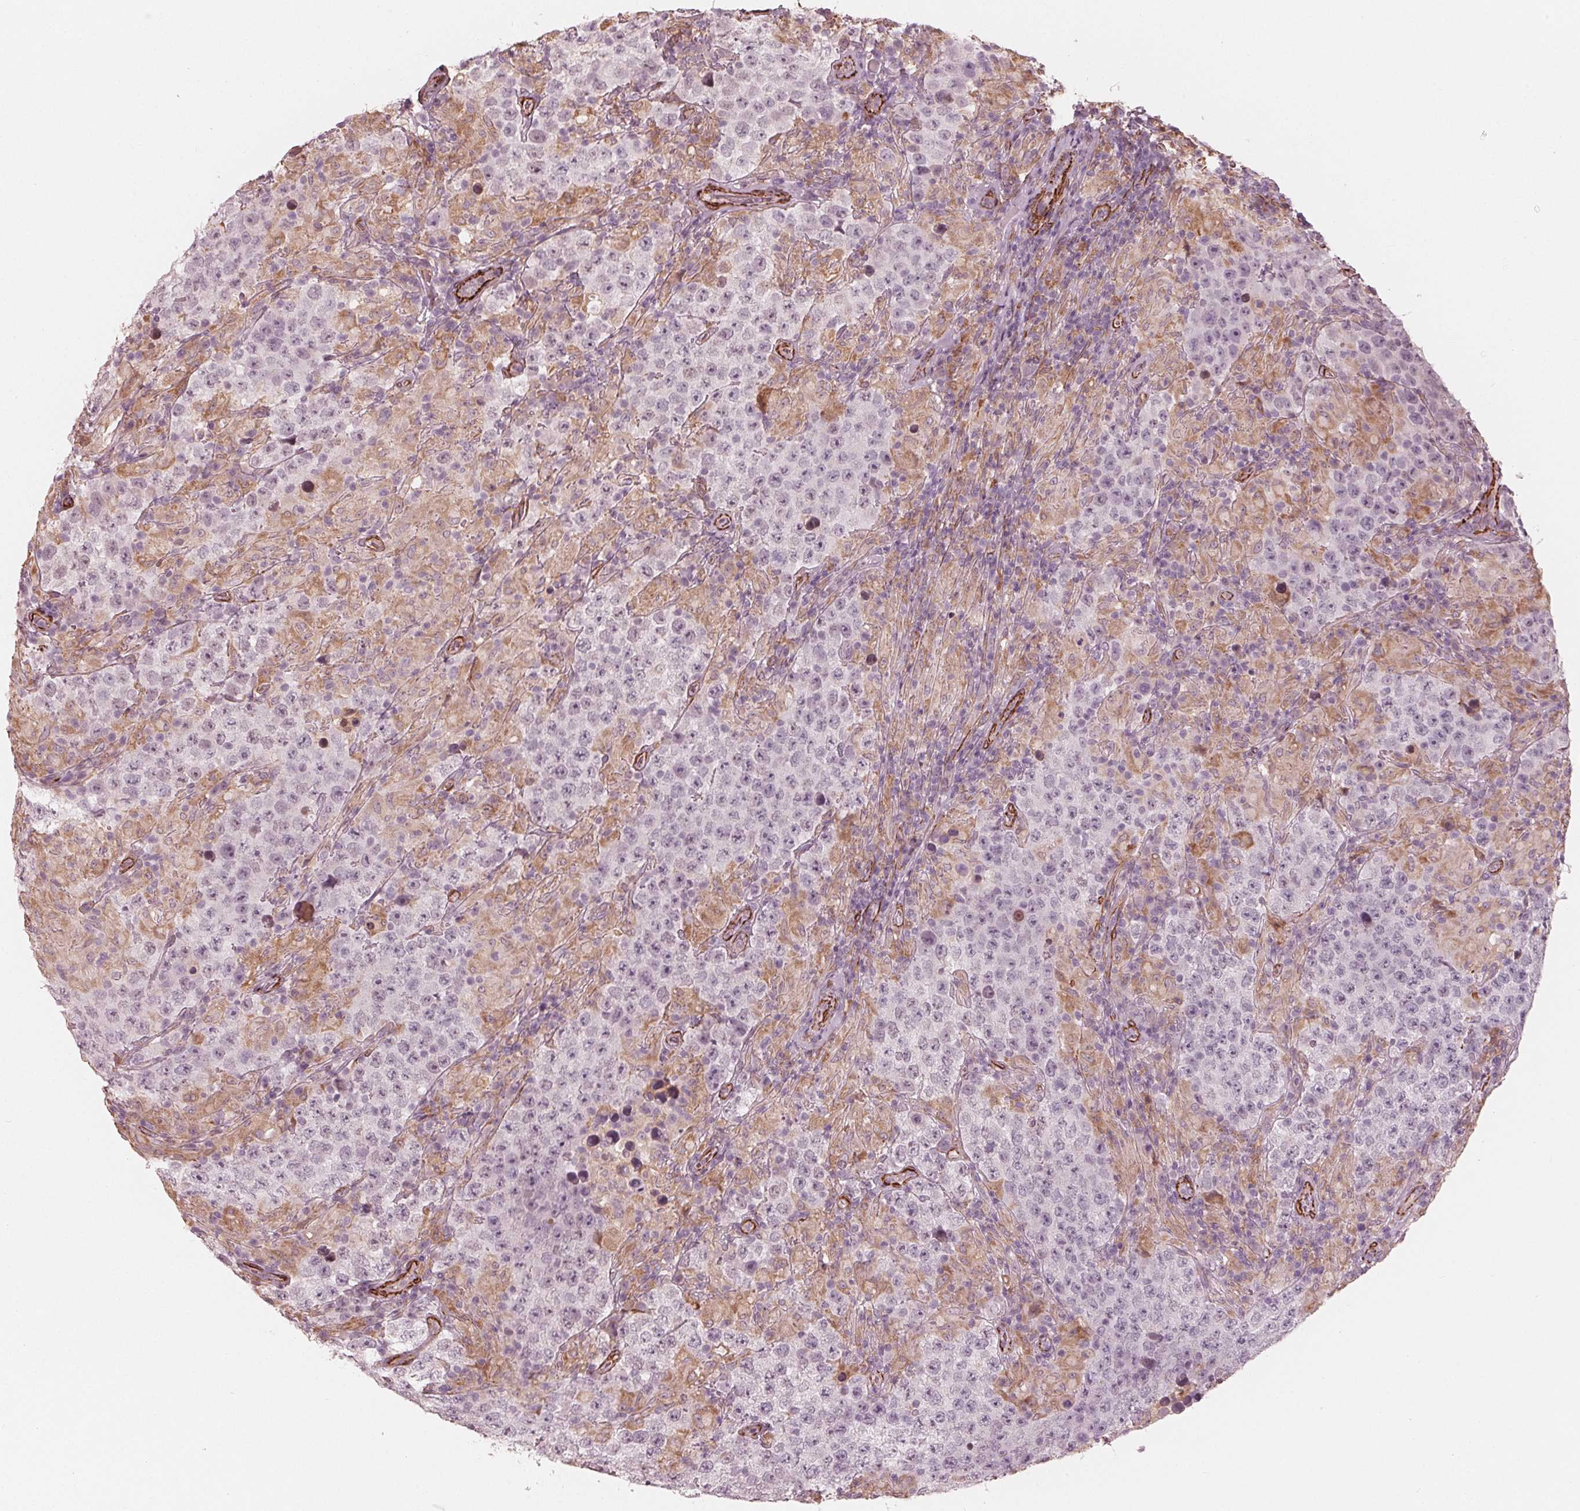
{"staining": {"intensity": "negative", "quantity": "none", "location": "none"}, "tissue": "testis cancer", "cell_type": "Tumor cells", "image_type": "cancer", "snomed": [{"axis": "morphology", "description": "Seminoma, NOS"}, {"axis": "morphology", "description": "Carcinoma, Embryonal, NOS"}, {"axis": "topography", "description": "Testis"}], "caption": "Immunohistochemistry (IHC) of human testis cancer shows no positivity in tumor cells.", "gene": "MIER3", "patient": {"sex": "male", "age": 41}}